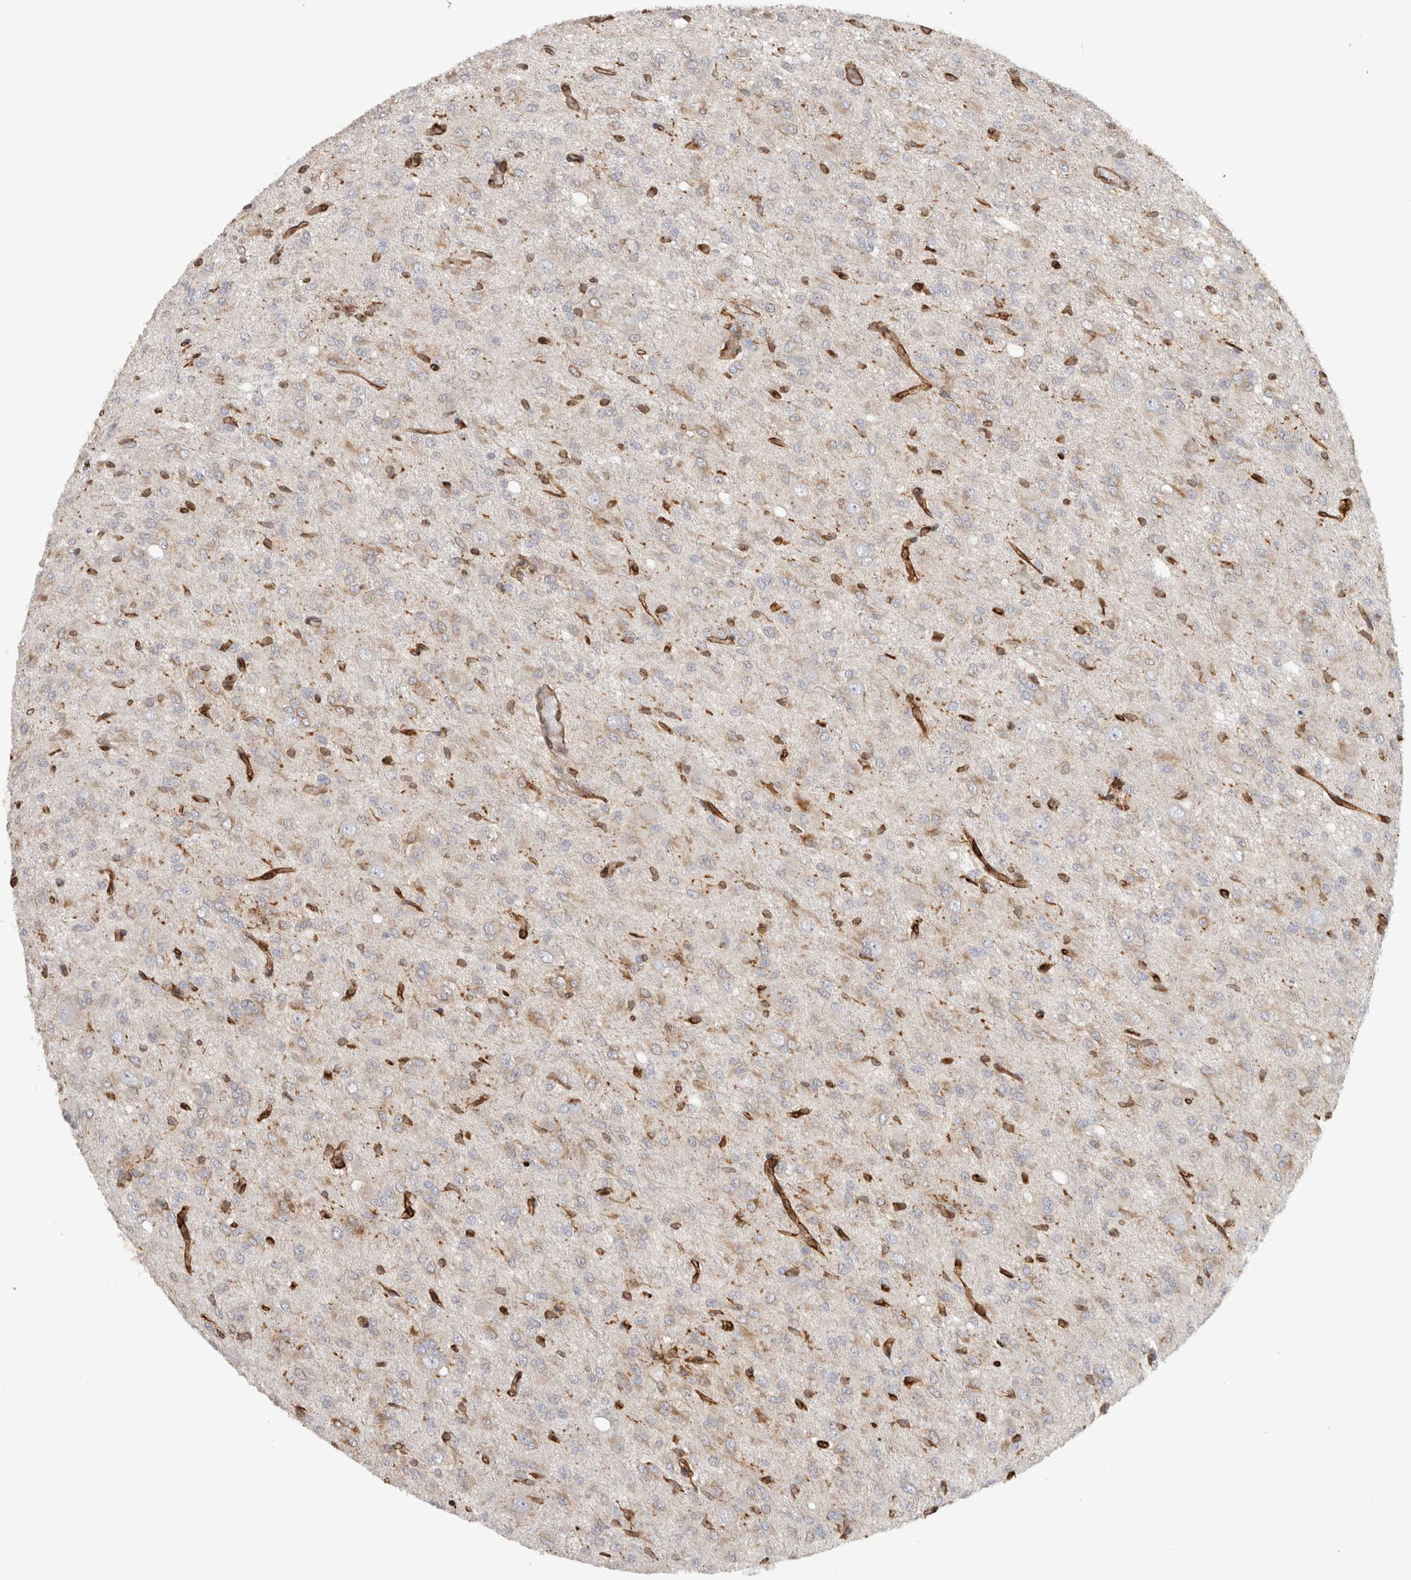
{"staining": {"intensity": "weak", "quantity": "<25%", "location": "cytoplasmic/membranous"}, "tissue": "glioma", "cell_type": "Tumor cells", "image_type": "cancer", "snomed": [{"axis": "morphology", "description": "Glioma, malignant, High grade"}, {"axis": "topography", "description": "Brain"}], "caption": "Immunohistochemistry photomicrograph of neoplastic tissue: human malignant high-grade glioma stained with DAB (3,3'-diaminobenzidine) exhibits no significant protein positivity in tumor cells. Brightfield microscopy of immunohistochemistry stained with DAB (brown) and hematoxylin (blue), captured at high magnification.", "gene": "HLA-E", "patient": {"sex": "female", "age": 59}}